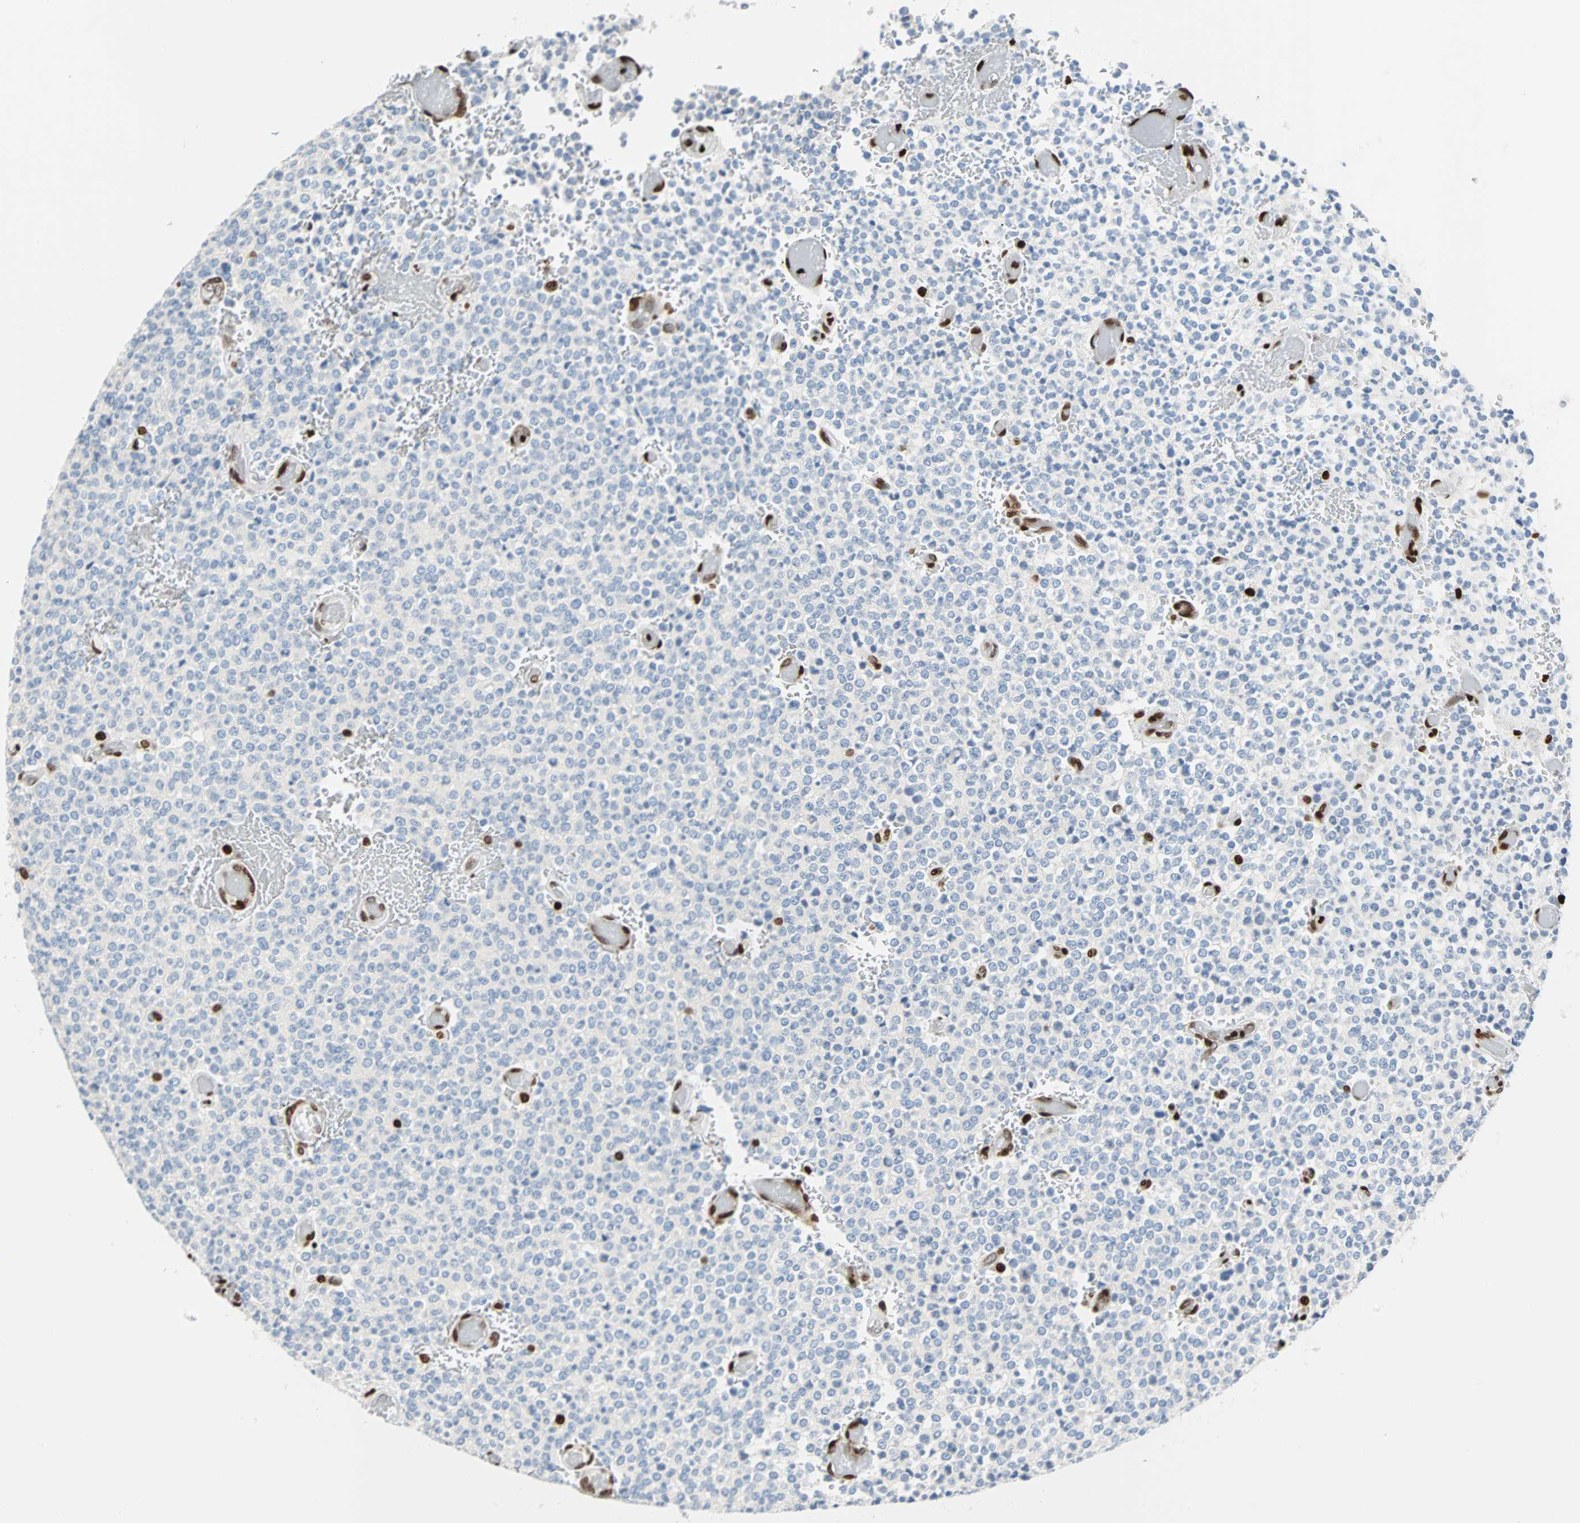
{"staining": {"intensity": "negative", "quantity": "none", "location": "none"}, "tissue": "glioma", "cell_type": "Tumor cells", "image_type": "cancer", "snomed": [{"axis": "morphology", "description": "Glioma, malignant, High grade"}, {"axis": "topography", "description": "pancreas cauda"}], "caption": "Malignant high-grade glioma was stained to show a protein in brown. There is no significant expression in tumor cells.", "gene": "ZNF131", "patient": {"sex": "male", "age": 60}}